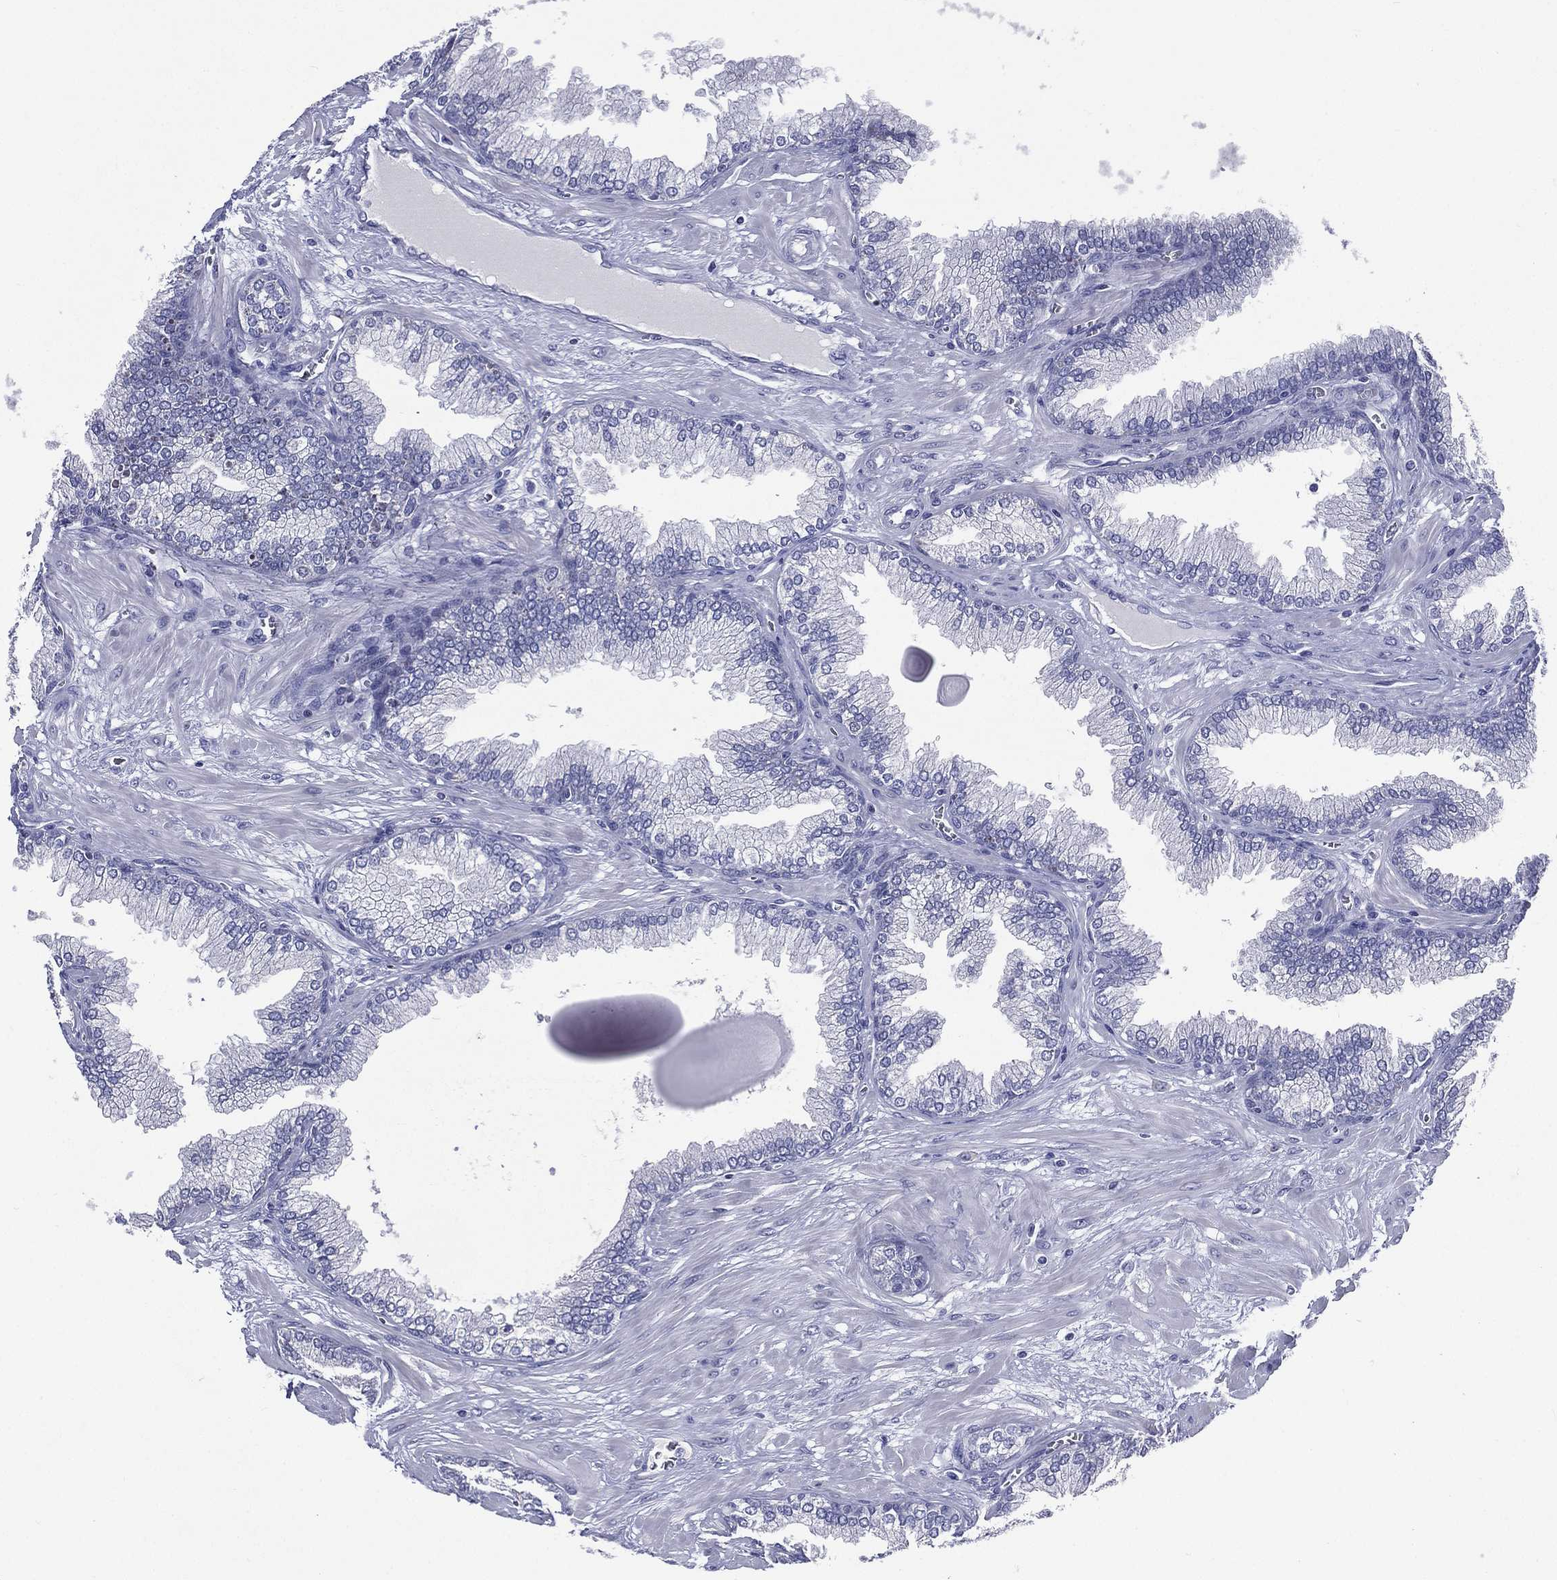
{"staining": {"intensity": "negative", "quantity": "none", "location": "none"}, "tissue": "prostate cancer", "cell_type": "Tumor cells", "image_type": "cancer", "snomed": [{"axis": "morphology", "description": "Adenocarcinoma, Low grade"}, {"axis": "topography", "description": "Prostate"}], "caption": "Immunohistochemistry (IHC) micrograph of neoplastic tissue: human prostate adenocarcinoma (low-grade) stained with DAB demonstrates no significant protein expression in tumor cells. Nuclei are stained in blue.", "gene": "TGM1", "patient": {"sex": "male", "age": 69}}